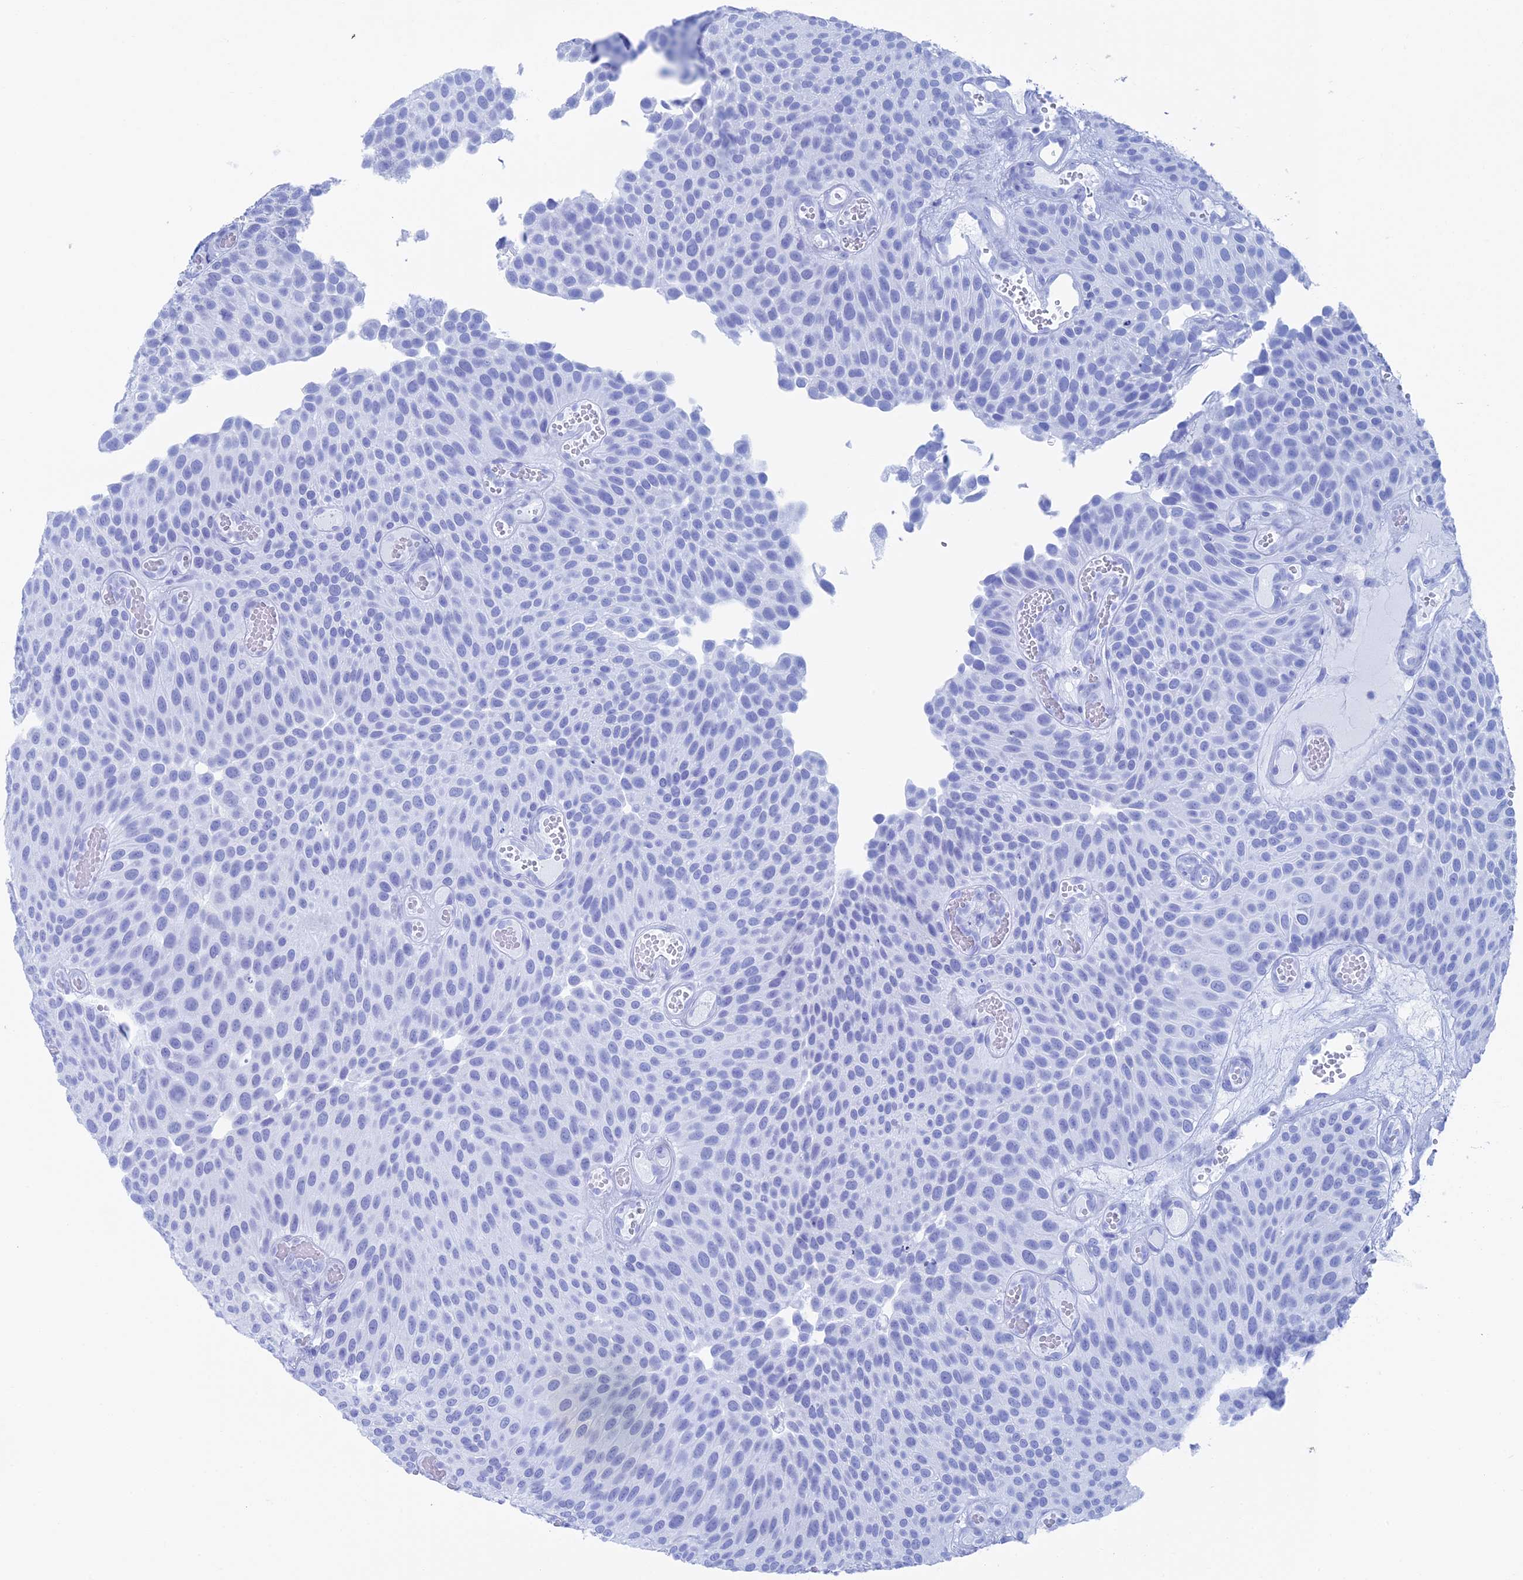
{"staining": {"intensity": "negative", "quantity": "none", "location": "none"}, "tissue": "urothelial cancer", "cell_type": "Tumor cells", "image_type": "cancer", "snomed": [{"axis": "morphology", "description": "Urothelial carcinoma, Low grade"}, {"axis": "topography", "description": "Urinary bladder"}], "caption": "An image of urothelial cancer stained for a protein exhibits no brown staining in tumor cells.", "gene": "TBC1D30", "patient": {"sex": "male", "age": 89}}